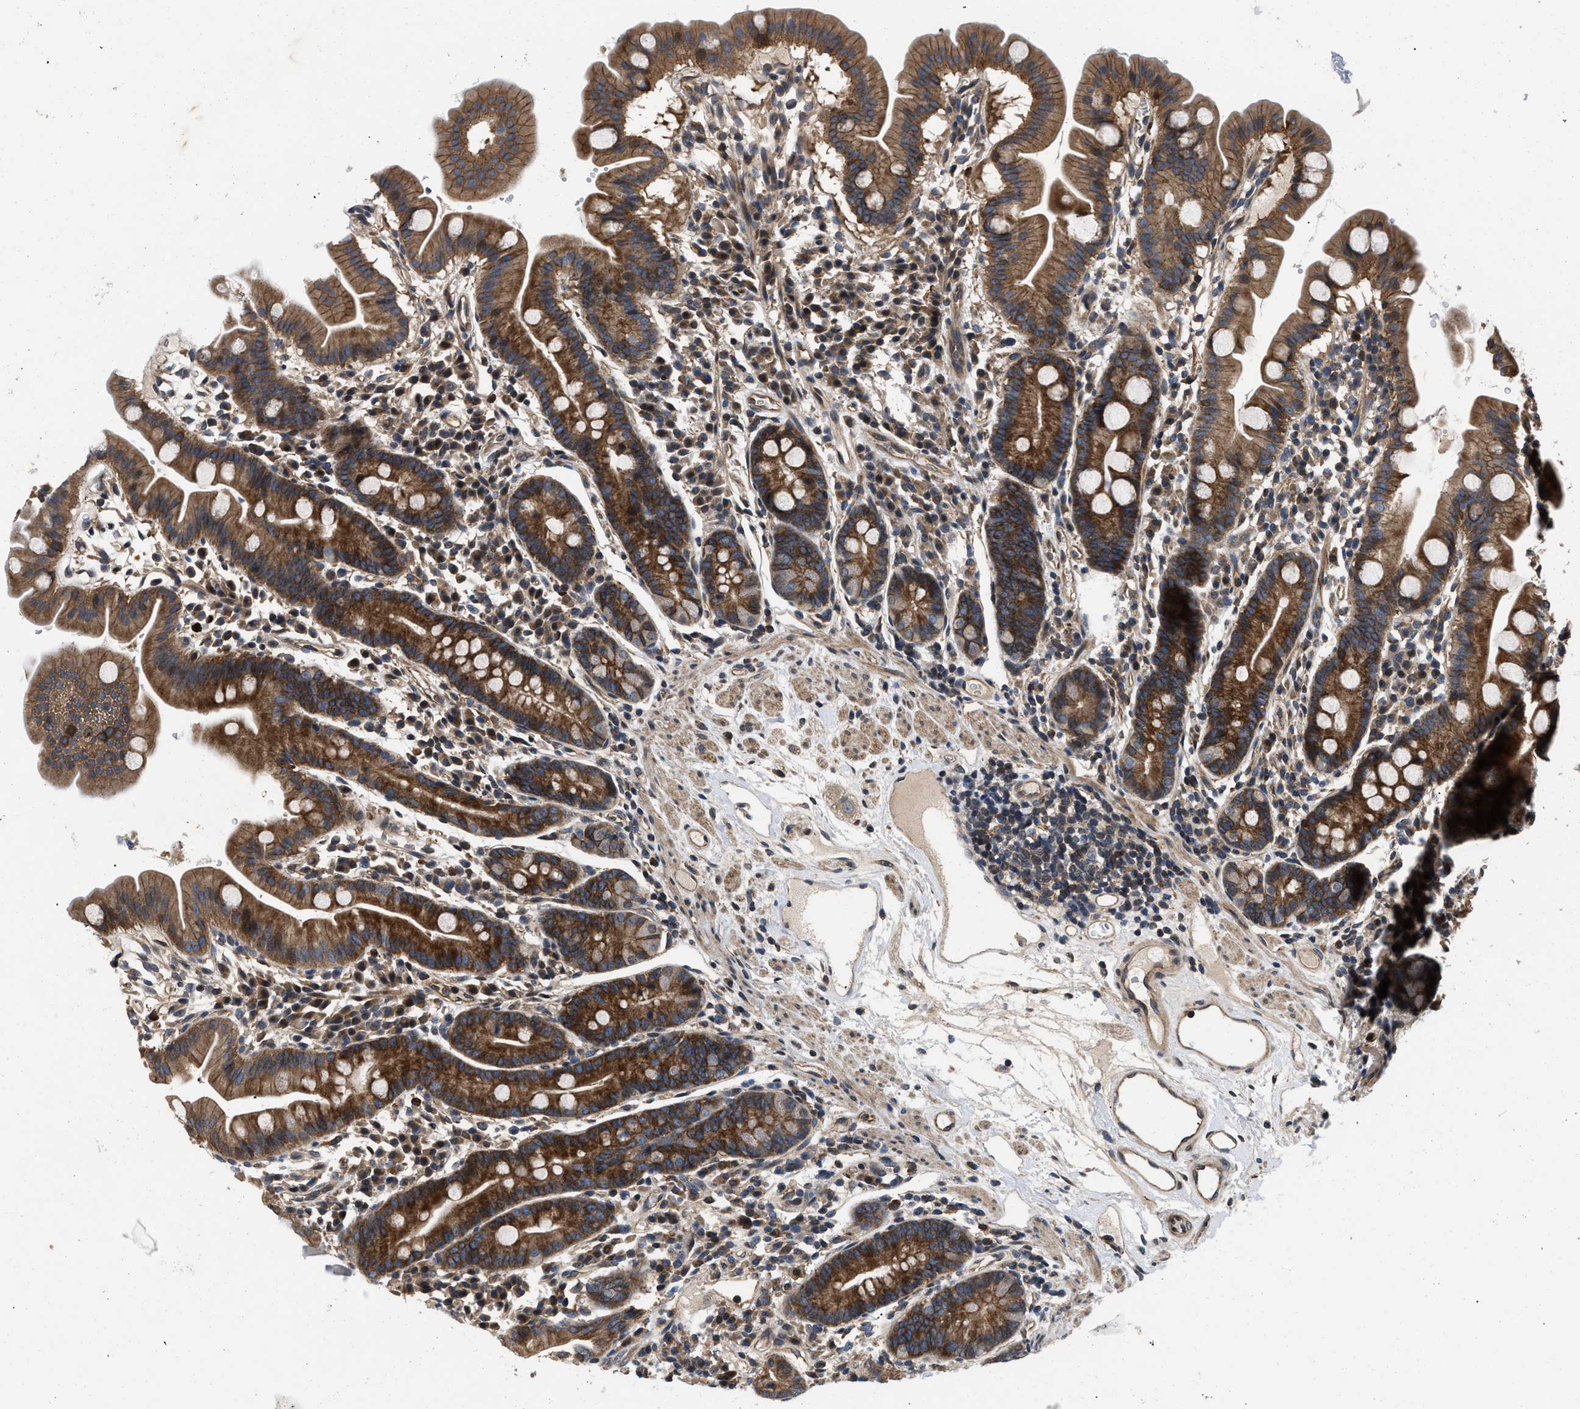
{"staining": {"intensity": "strong", "quantity": ">75%", "location": "cytoplasmic/membranous"}, "tissue": "duodenum", "cell_type": "Glandular cells", "image_type": "normal", "snomed": [{"axis": "morphology", "description": "Normal tissue, NOS"}, {"axis": "topography", "description": "Duodenum"}], "caption": "Glandular cells exhibit strong cytoplasmic/membranous staining in approximately >75% of cells in benign duodenum.", "gene": "PRDM14", "patient": {"sex": "male", "age": 50}}